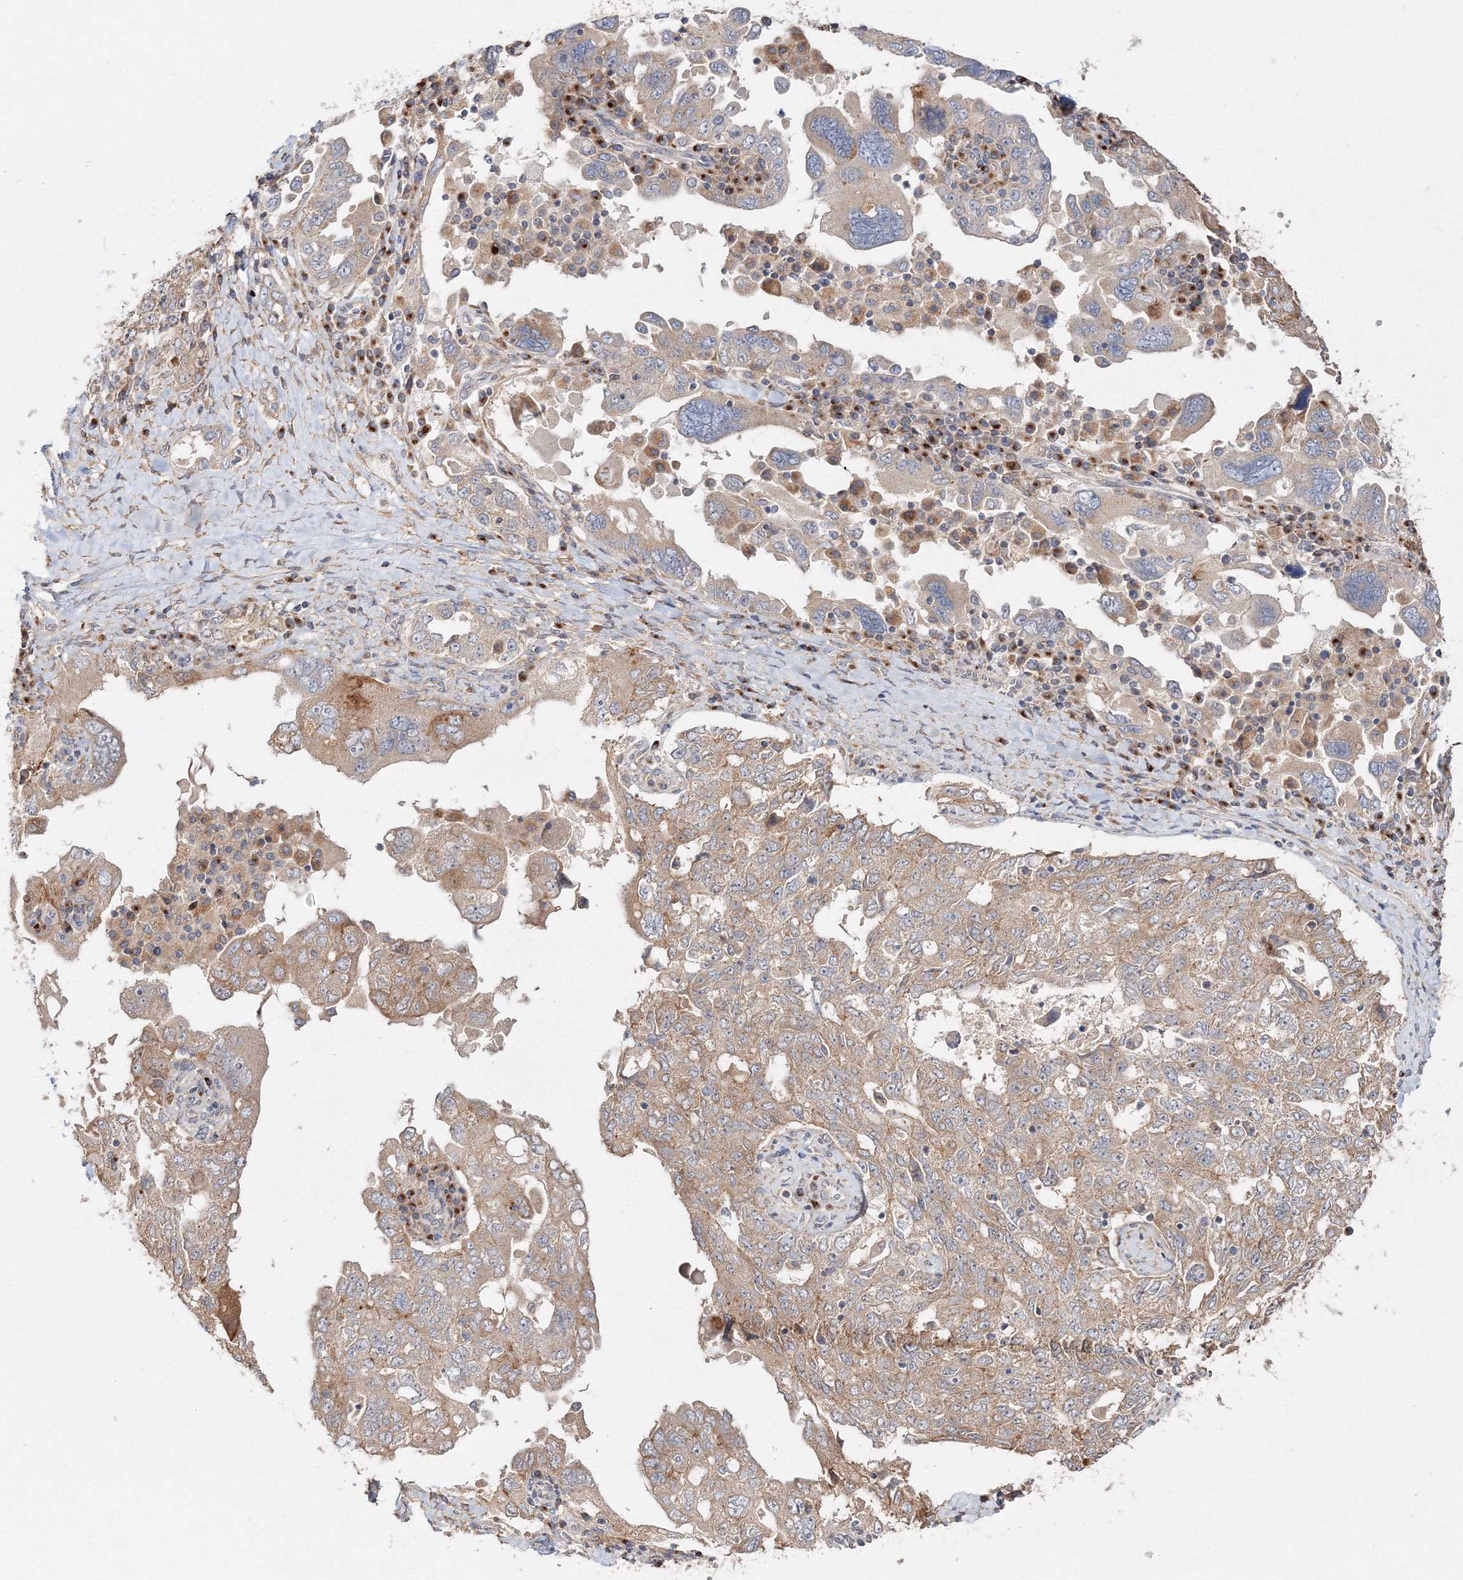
{"staining": {"intensity": "moderate", "quantity": "25%-75%", "location": "cytoplasmic/membranous"}, "tissue": "ovarian cancer", "cell_type": "Tumor cells", "image_type": "cancer", "snomed": [{"axis": "morphology", "description": "Carcinoma, endometroid"}, {"axis": "topography", "description": "Ovary"}], "caption": "Tumor cells display moderate cytoplasmic/membranous positivity in approximately 25%-75% of cells in endometroid carcinoma (ovarian). The protein of interest is shown in brown color, while the nuclei are stained blue.", "gene": "DDO", "patient": {"sex": "female", "age": 62}}